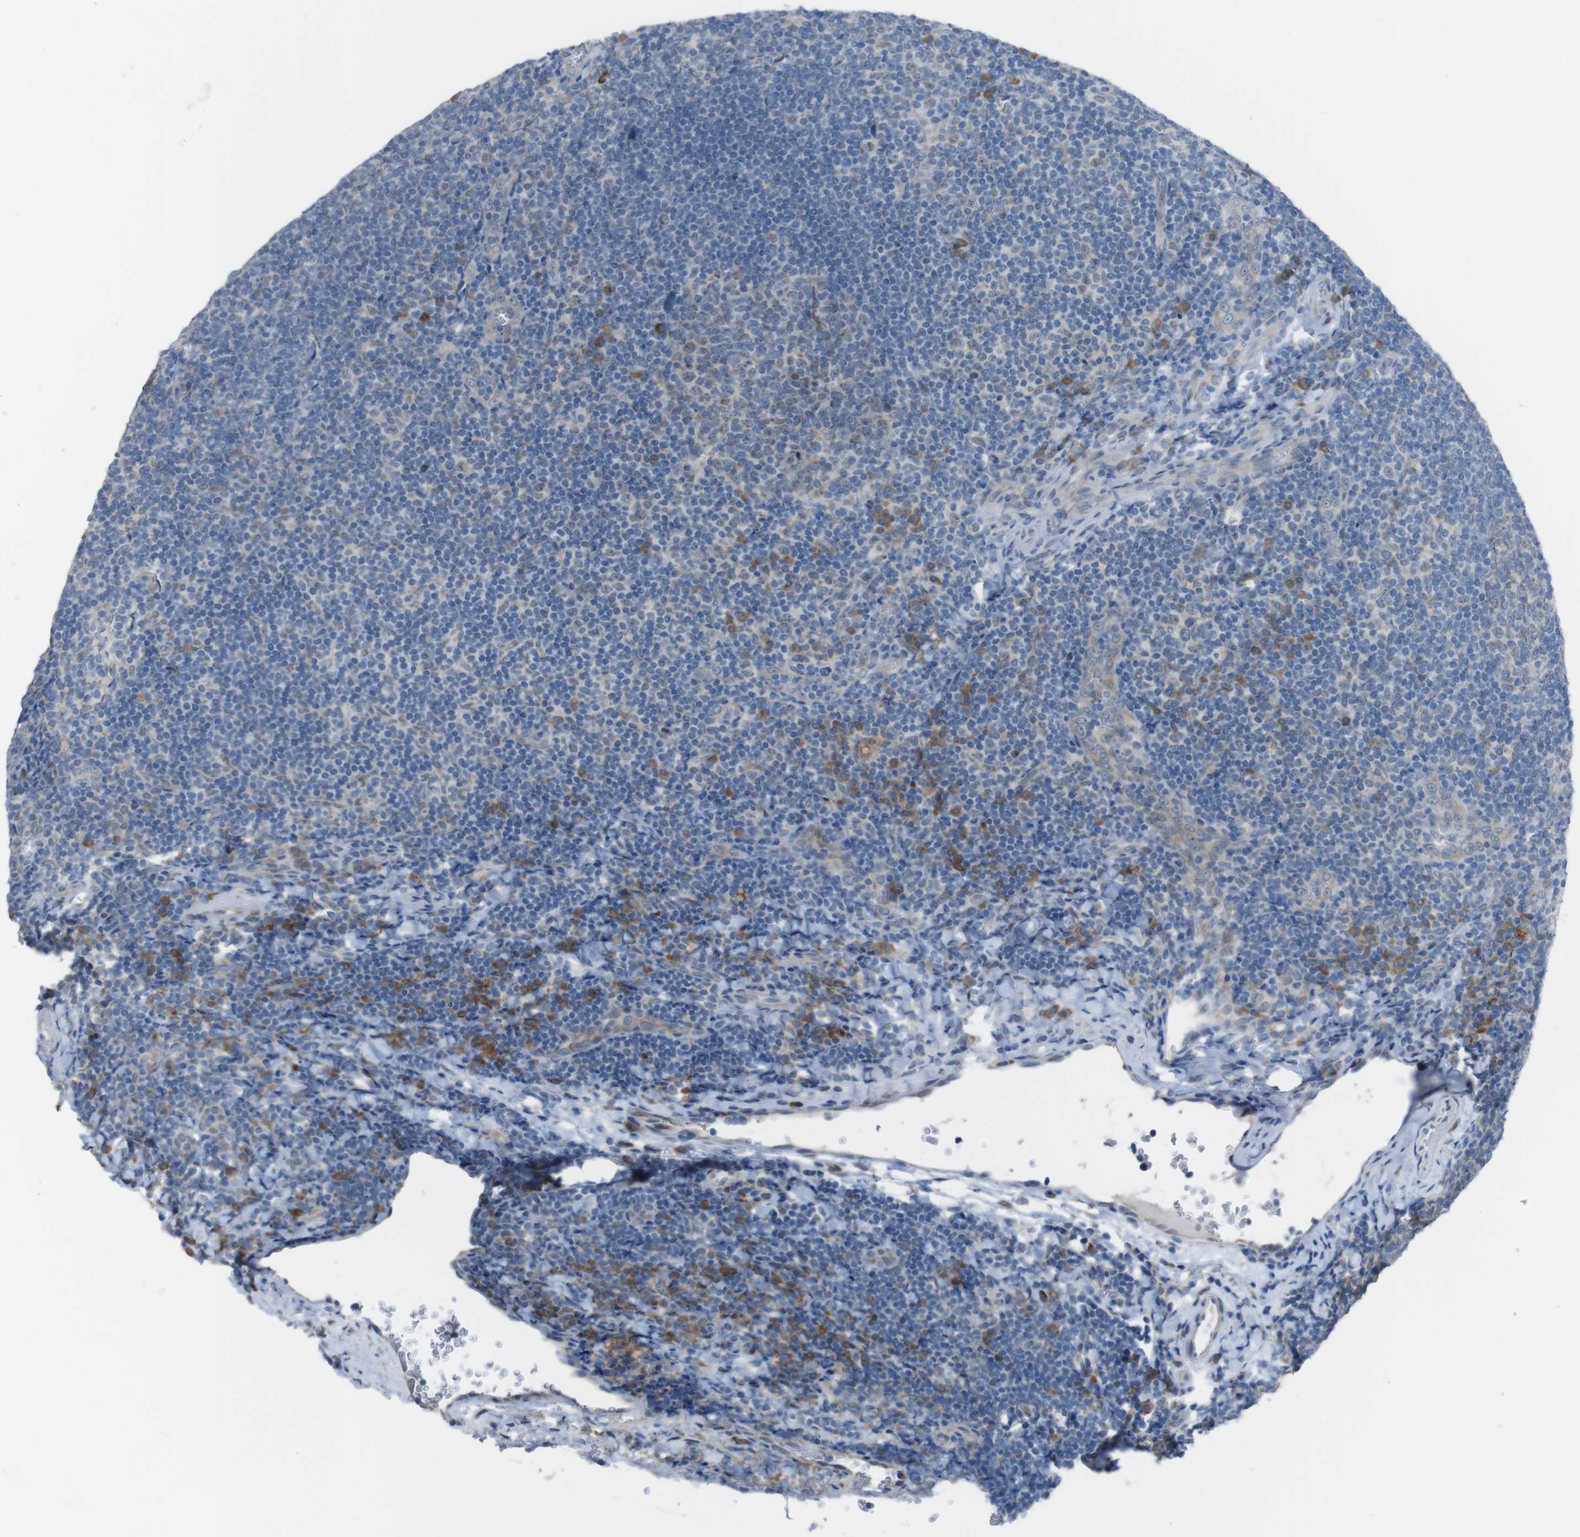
{"staining": {"intensity": "negative", "quantity": "none", "location": "none"}, "tissue": "tonsil", "cell_type": "Germinal center cells", "image_type": "normal", "snomed": [{"axis": "morphology", "description": "Normal tissue, NOS"}, {"axis": "topography", "description": "Tonsil"}], "caption": "The immunohistochemistry histopathology image has no significant expression in germinal center cells of tonsil.", "gene": "CDH22", "patient": {"sex": "male", "age": 37}}